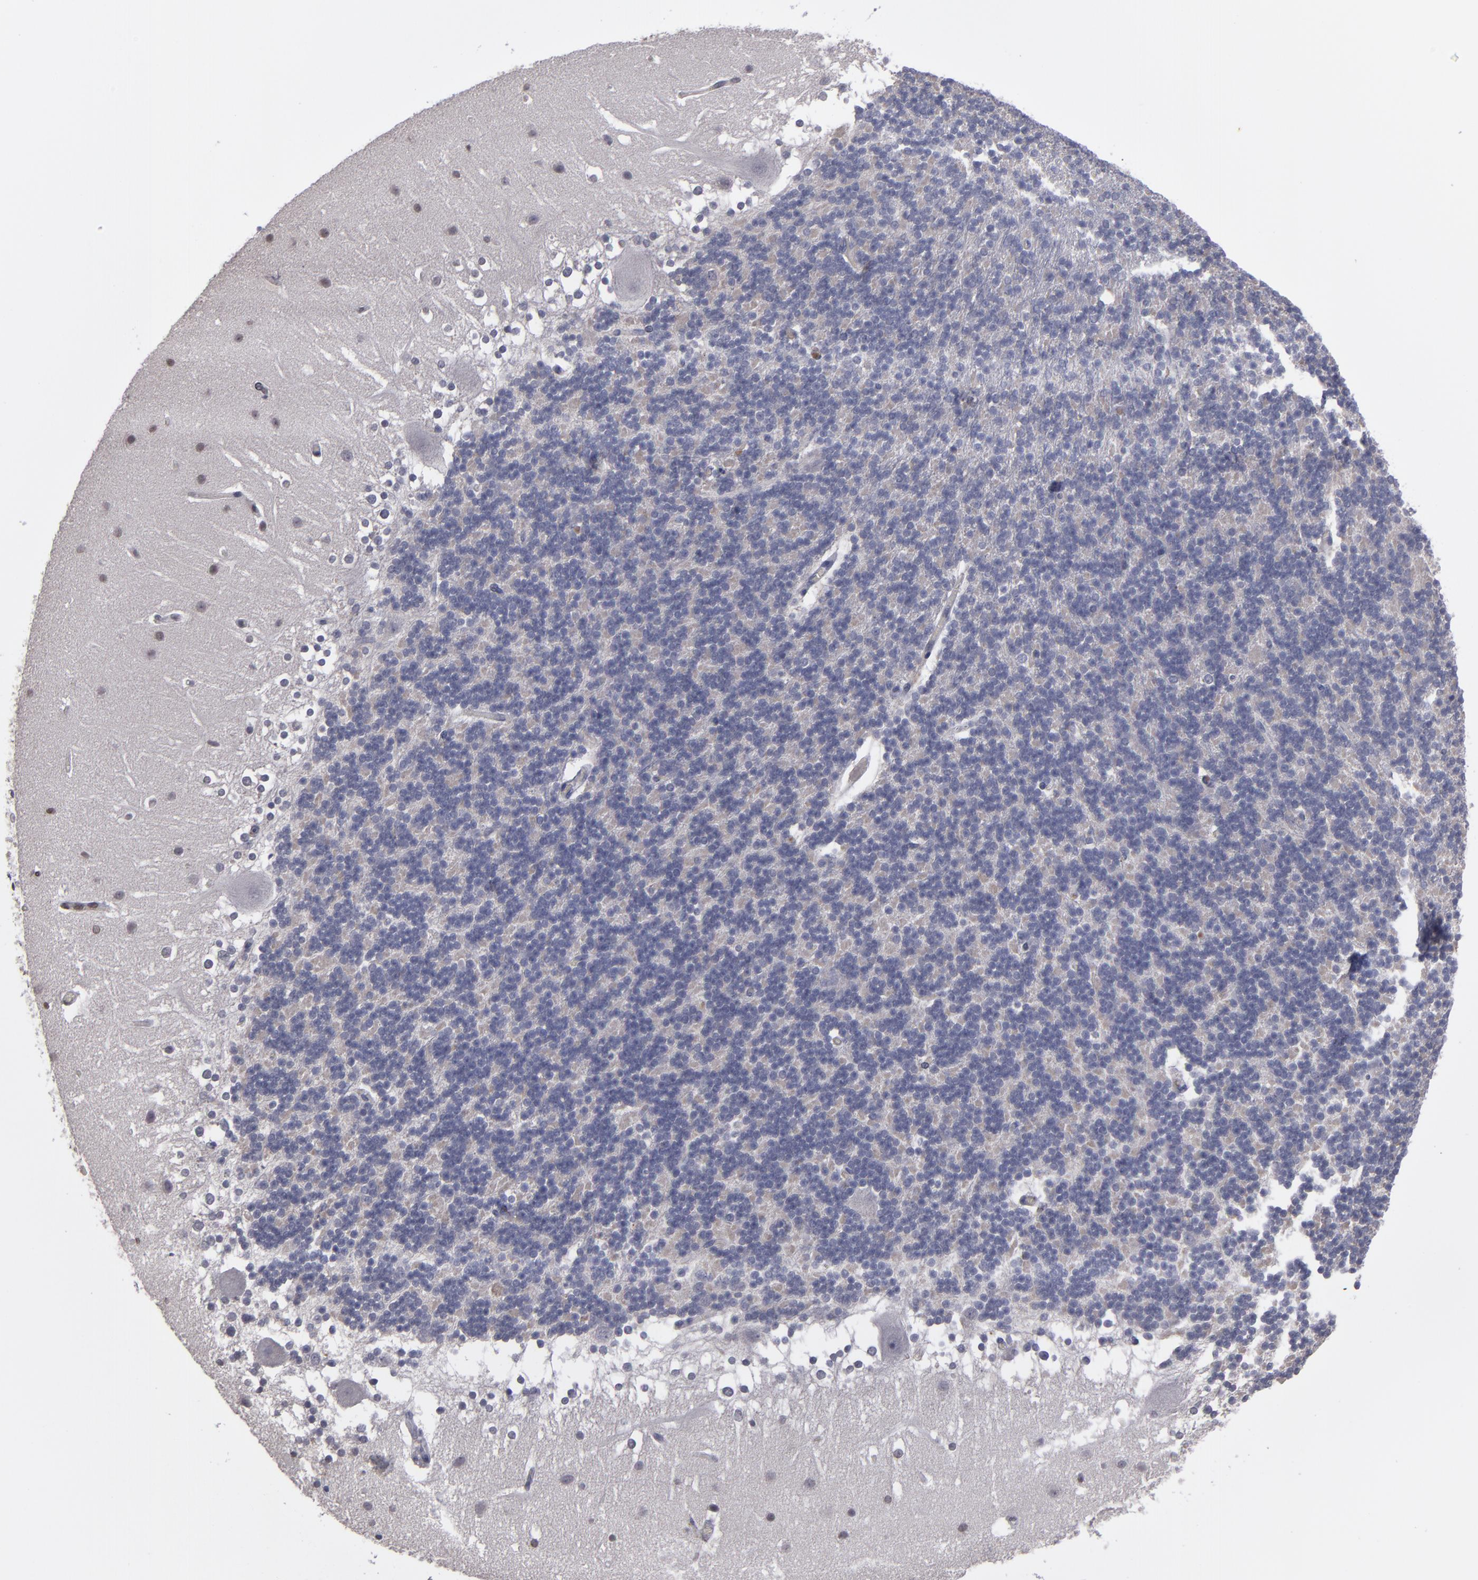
{"staining": {"intensity": "negative", "quantity": "none", "location": "none"}, "tissue": "cerebellum", "cell_type": "Cells in granular layer", "image_type": "normal", "snomed": [{"axis": "morphology", "description": "Normal tissue, NOS"}, {"axis": "topography", "description": "Cerebellum"}], "caption": "IHC of unremarkable human cerebellum exhibits no staining in cells in granular layer. (Brightfield microscopy of DAB immunohistochemistry at high magnification).", "gene": "ITIH4", "patient": {"sex": "female", "age": 19}}